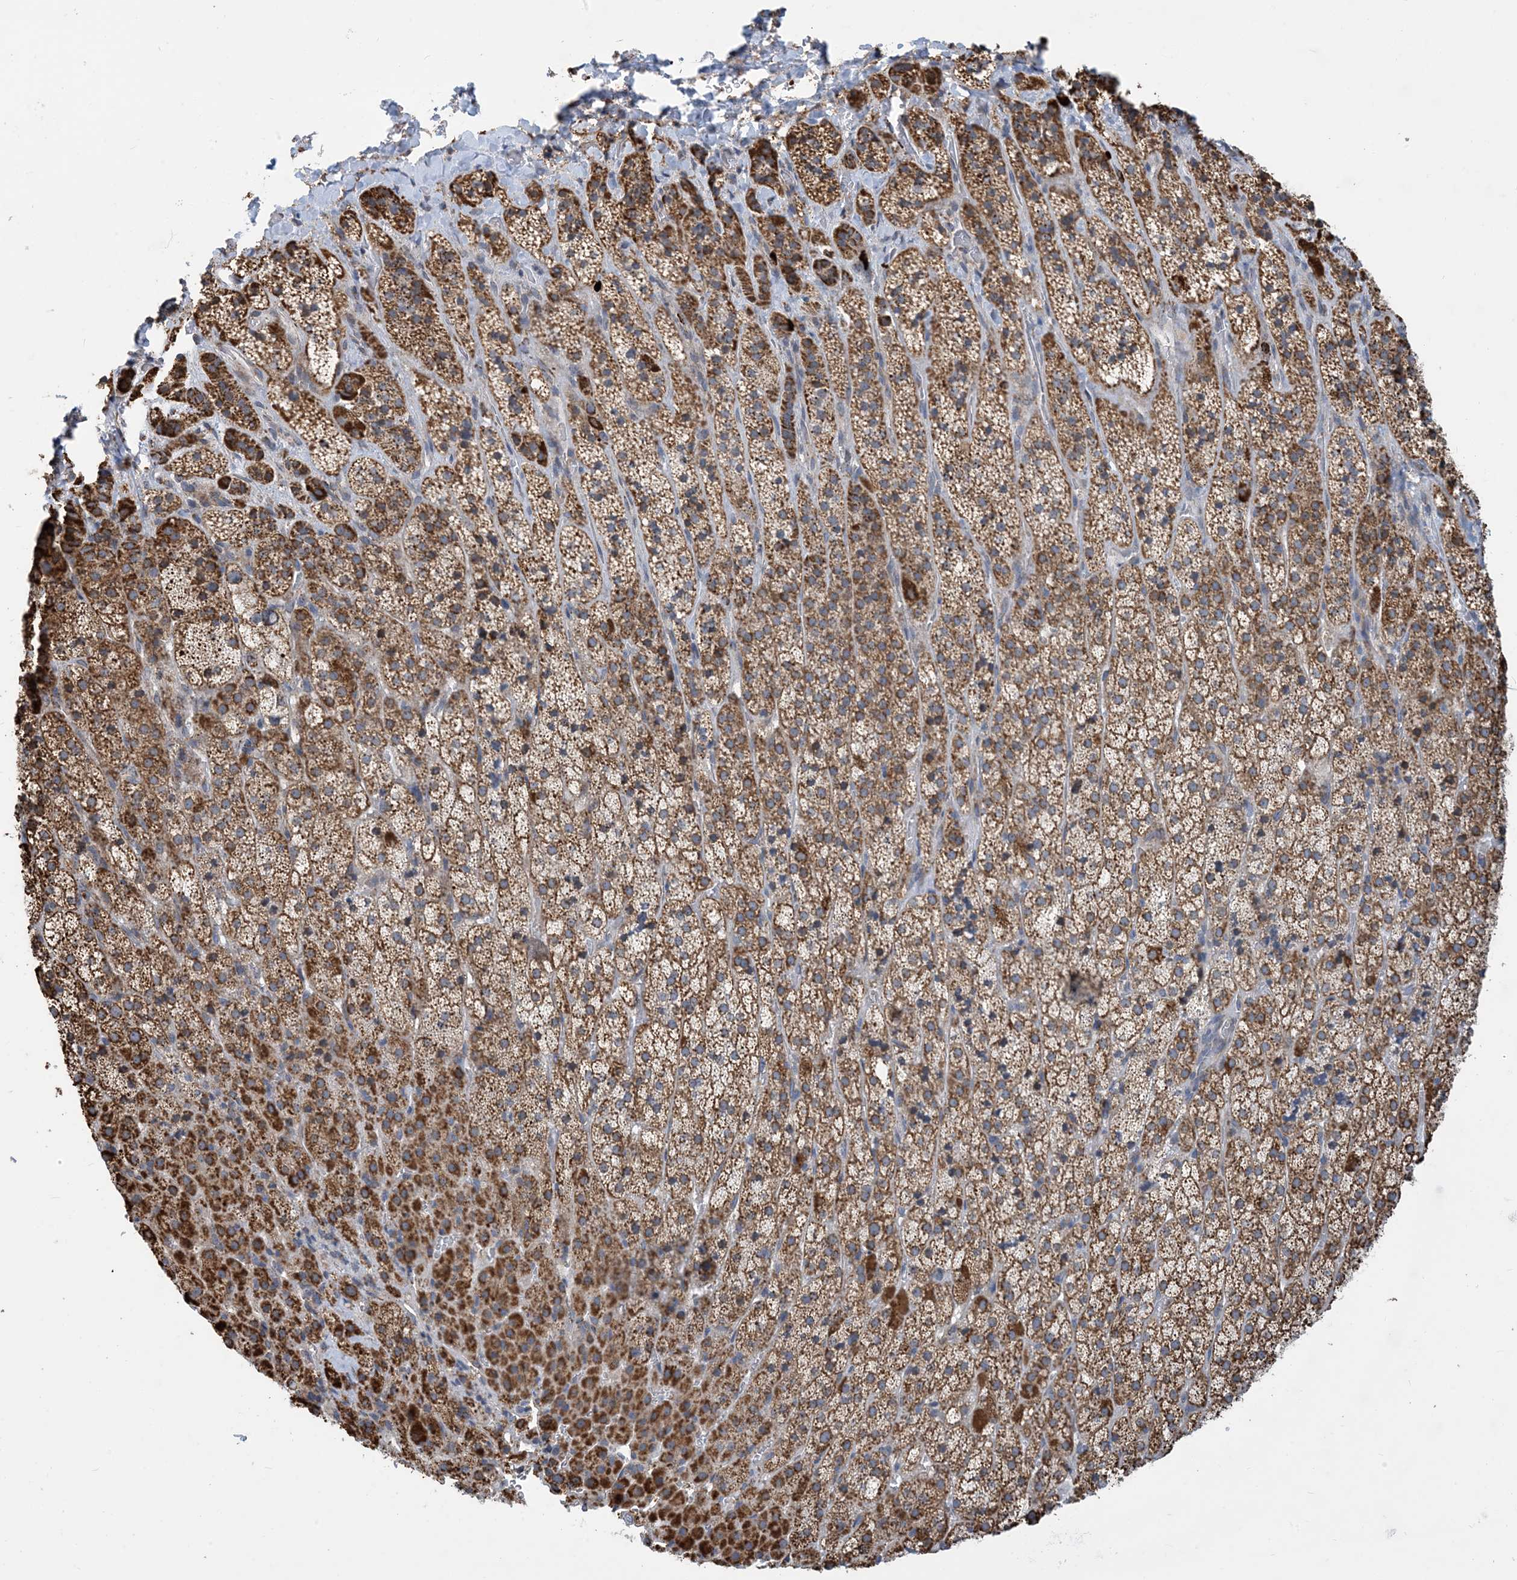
{"staining": {"intensity": "moderate", "quantity": ">75%", "location": "cytoplasmic/membranous"}, "tissue": "adrenal gland", "cell_type": "Glandular cells", "image_type": "normal", "snomed": [{"axis": "morphology", "description": "Normal tissue, NOS"}, {"axis": "topography", "description": "Adrenal gland"}], "caption": "A high-resolution histopathology image shows IHC staining of benign adrenal gland, which demonstrates moderate cytoplasmic/membranous staining in about >75% of glandular cells.", "gene": "PCDHGA1", "patient": {"sex": "female", "age": 57}}